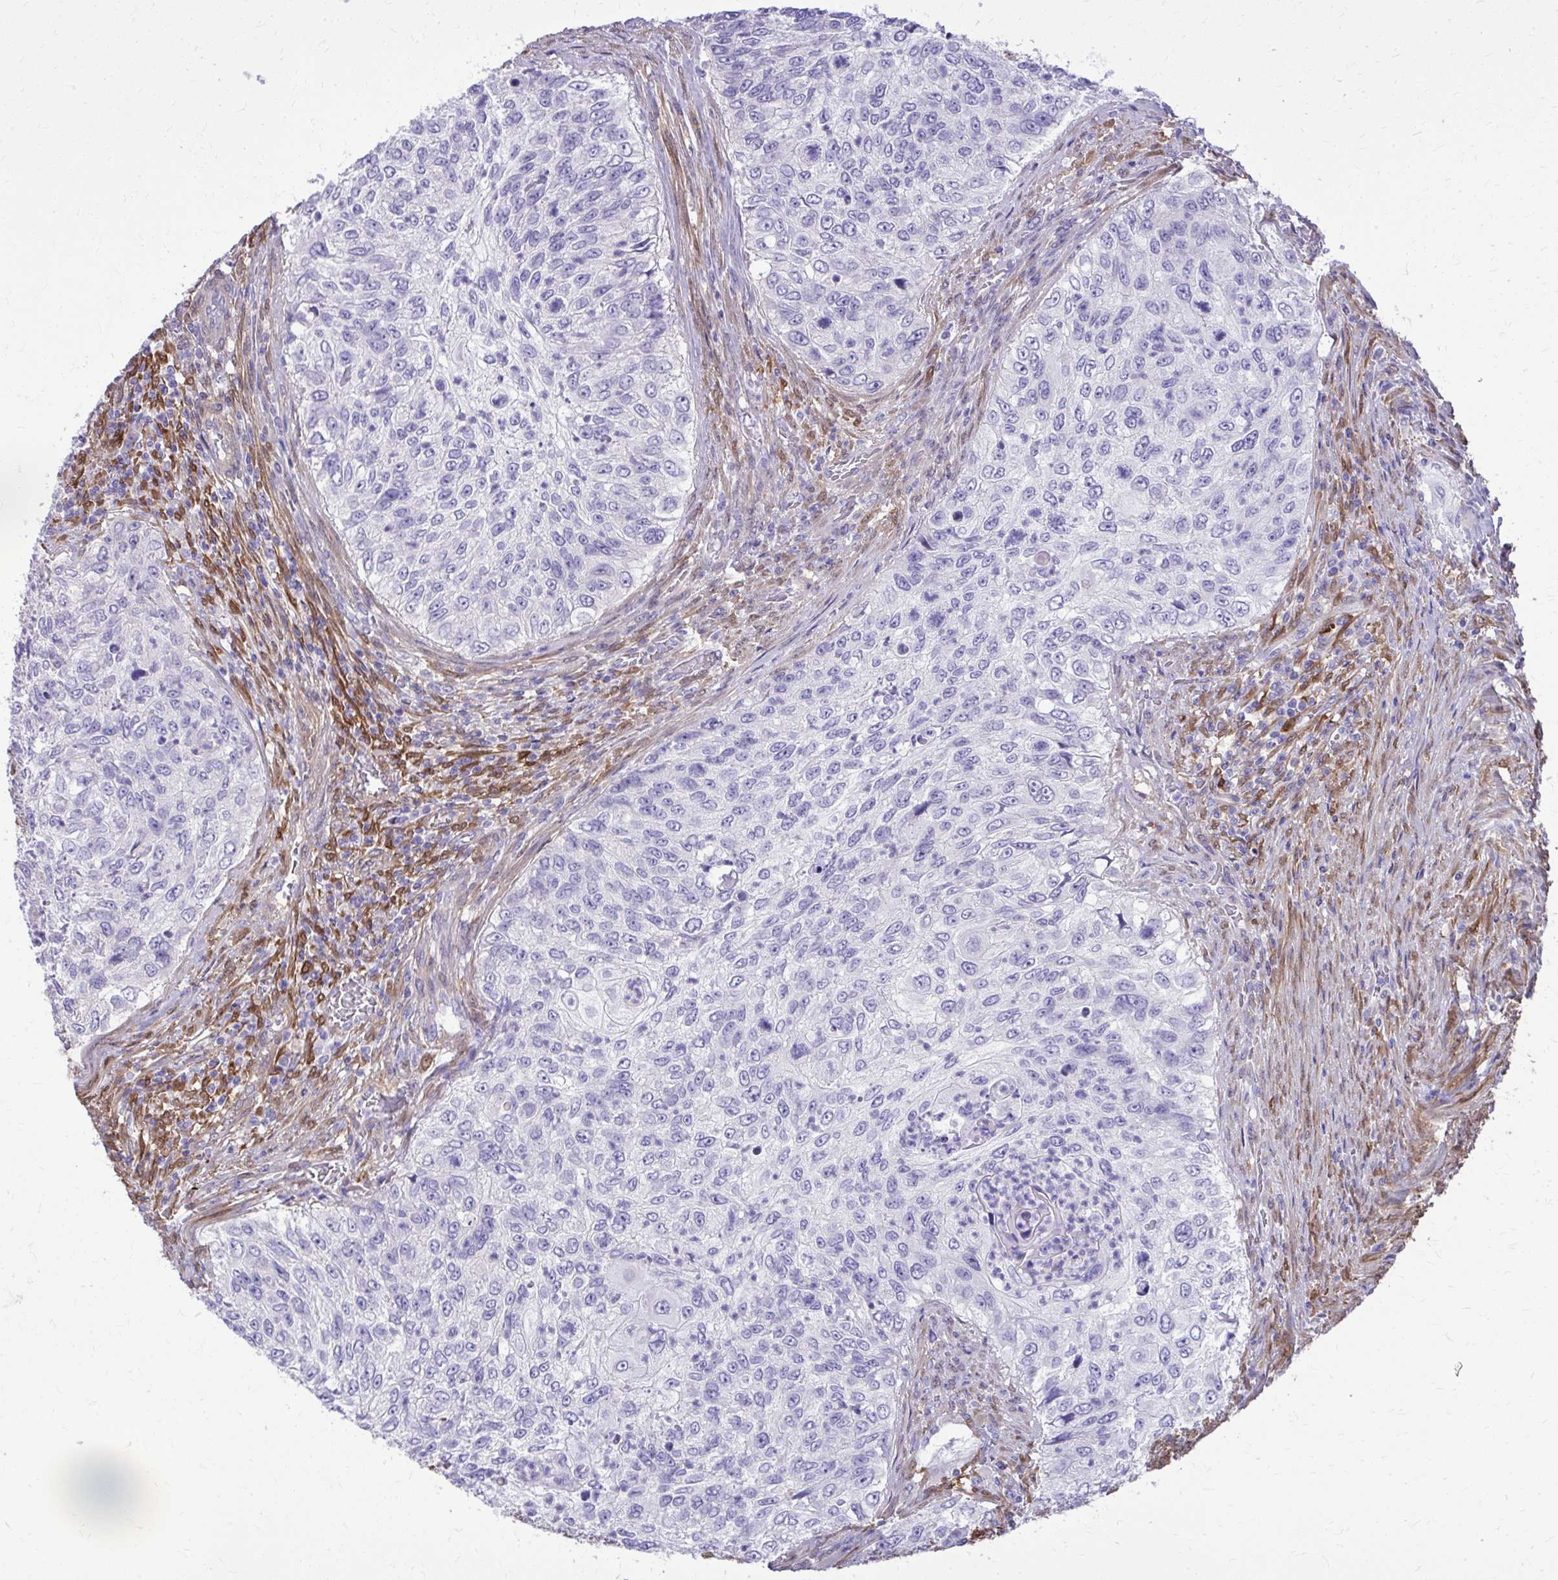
{"staining": {"intensity": "negative", "quantity": "none", "location": "none"}, "tissue": "urothelial cancer", "cell_type": "Tumor cells", "image_type": "cancer", "snomed": [{"axis": "morphology", "description": "Urothelial carcinoma, High grade"}, {"axis": "topography", "description": "Urinary bladder"}], "caption": "Immunohistochemistry (IHC) of high-grade urothelial carcinoma exhibits no staining in tumor cells. (Immunohistochemistry (IHC), brightfield microscopy, high magnification).", "gene": "NNMT", "patient": {"sex": "female", "age": 60}}